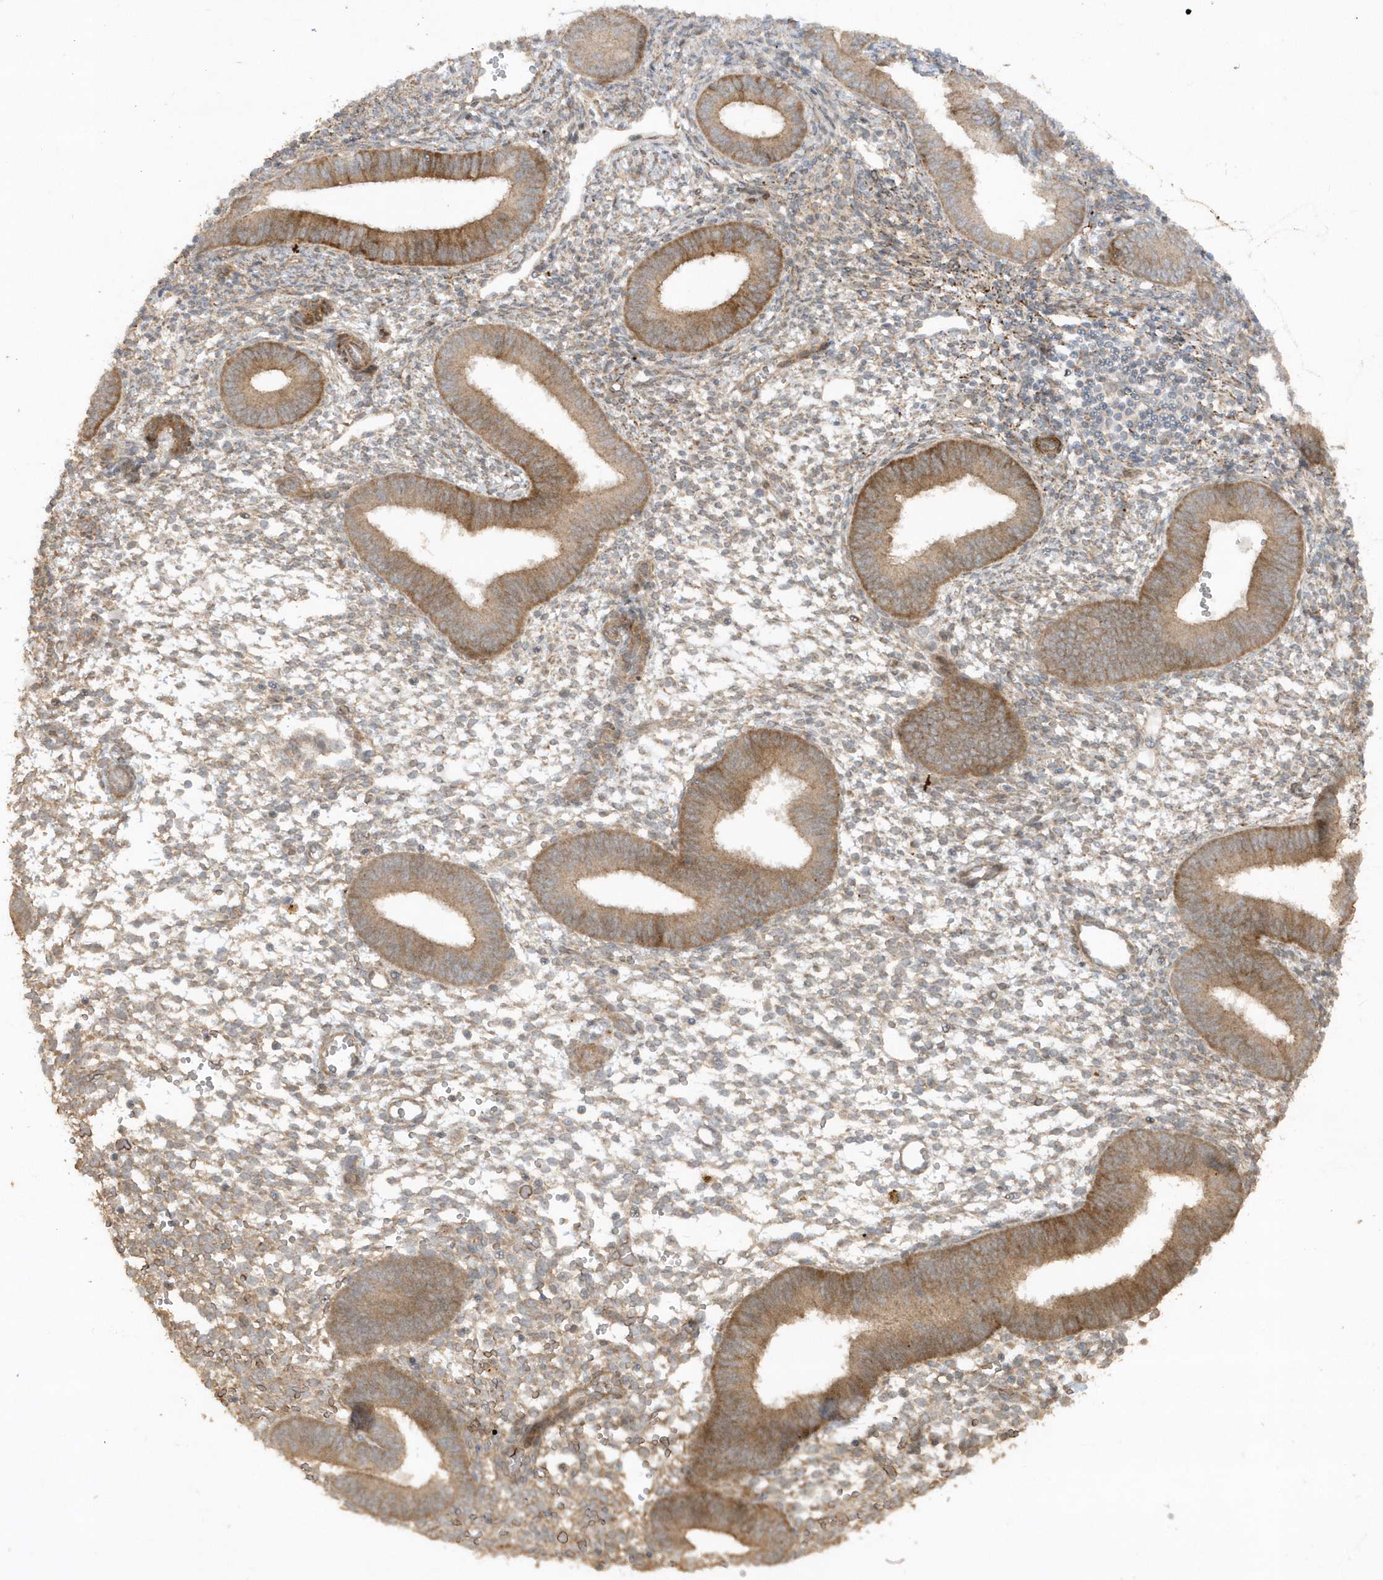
{"staining": {"intensity": "moderate", "quantity": ">75%", "location": "cytoplasmic/membranous"}, "tissue": "endometrium", "cell_type": "Cells in endometrial stroma", "image_type": "normal", "snomed": [{"axis": "morphology", "description": "Normal tissue, NOS"}, {"axis": "topography", "description": "Uterus"}, {"axis": "topography", "description": "Endometrium"}], "caption": "Protein staining by immunohistochemistry displays moderate cytoplasmic/membranous positivity in about >75% of cells in endometrial stroma in benign endometrium.", "gene": "AVPI1", "patient": {"sex": "female", "age": 48}}